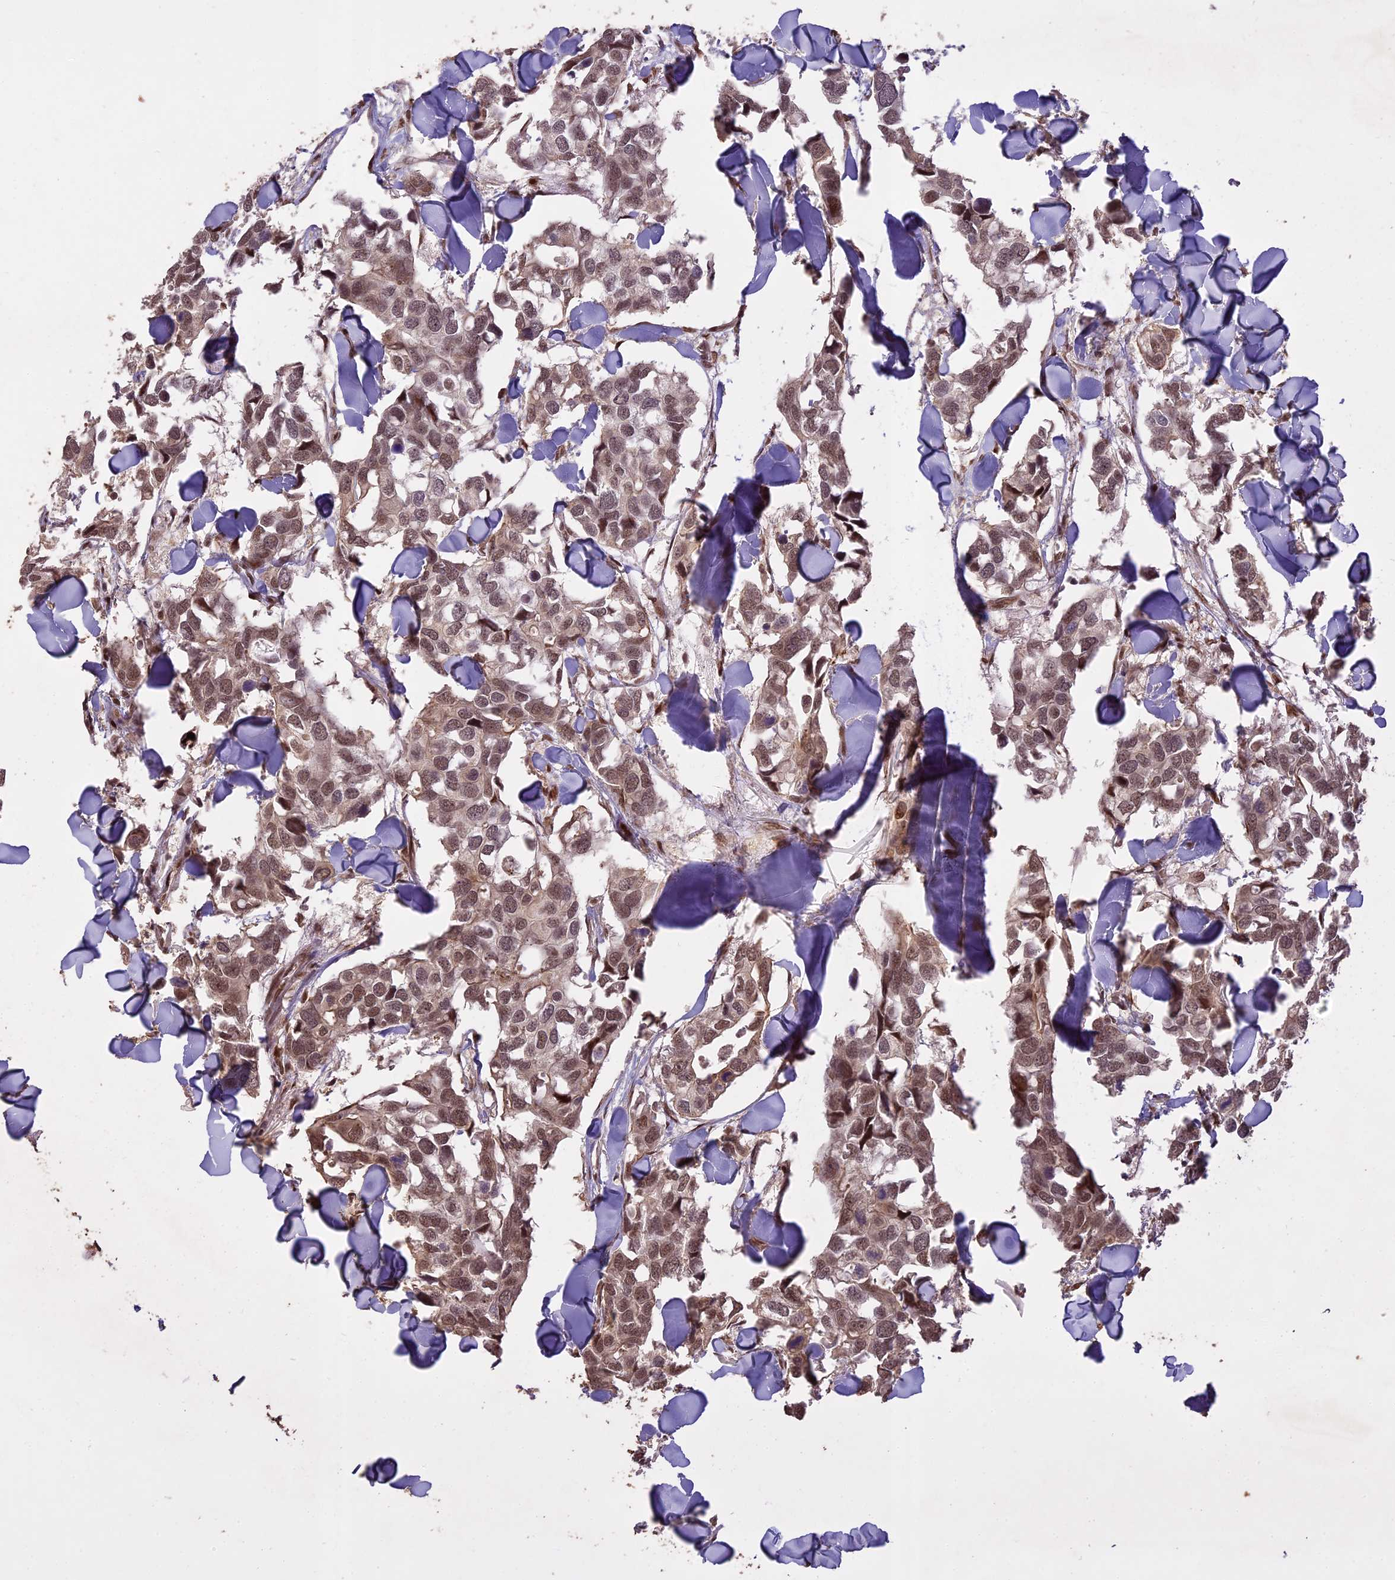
{"staining": {"intensity": "moderate", "quantity": ">75%", "location": "nuclear"}, "tissue": "breast cancer", "cell_type": "Tumor cells", "image_type": "cancer", "snomed": [{"axis": "morphology", "description": "Duct carcinoma"}, {"axis": "topography", "description": "Breast"}], "caption": "Immunohistochemical staining of breast cancer (infiltrating ductal carcinoma) displays moderate nuclear protein expression in approximately >75% of tumor cells.", "gene": "PRELID2", "patient": {"sex": "female", "age": 83}}